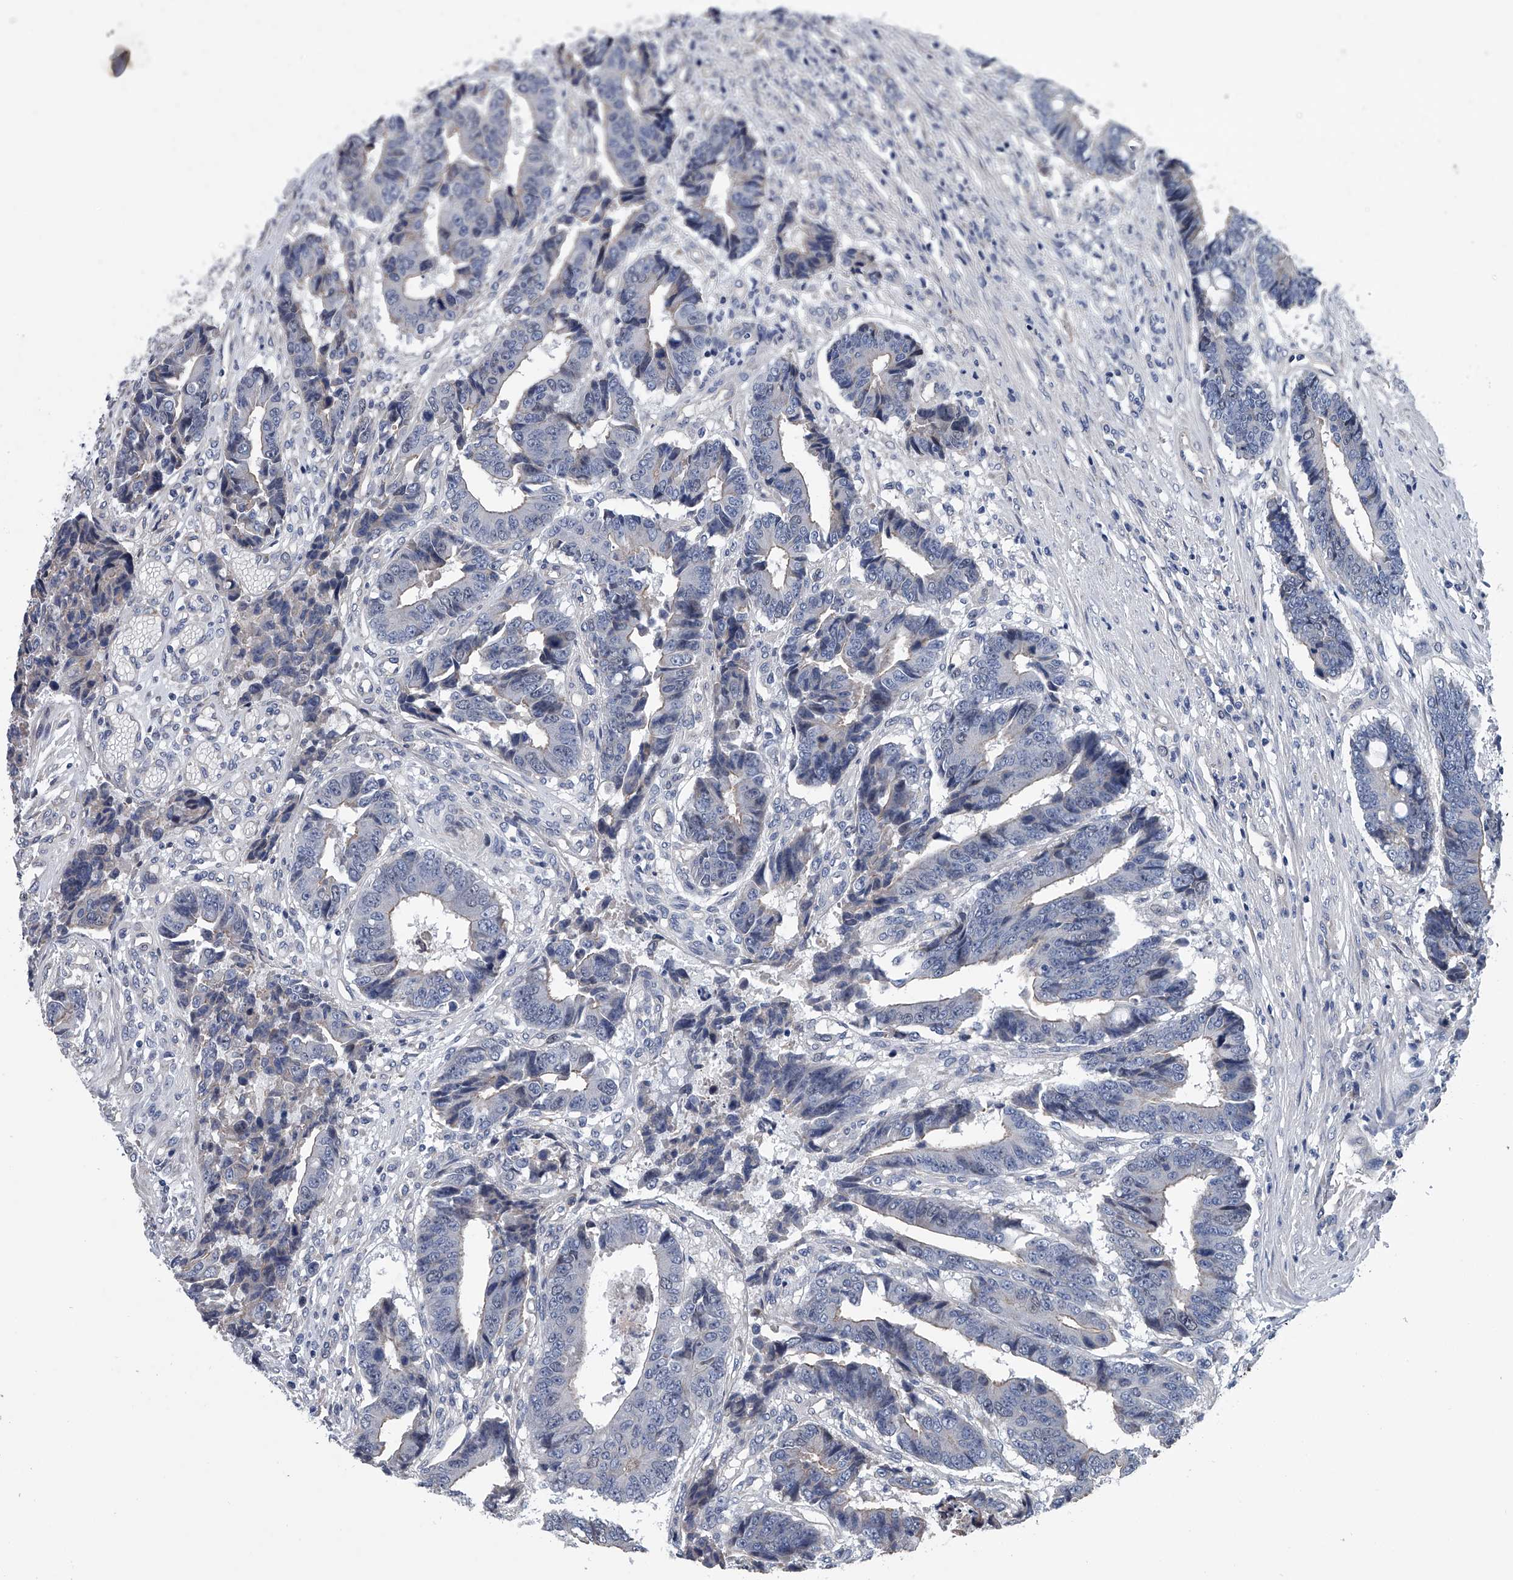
{"staining": {"intensity": "negative", "quantity": "none", "location": "none"}, "tissue": "colorectal cancer", "cell_type": "Tumor cells", "image_type": "cancer", "snomed": [{"axis": "morphology", "description": "Adenocarcinoma, NOS"}, {"axis": "topography", "description": "Rectum"}], "caption": "Photomicrograph shows no protein expression in tumor cells of colorectal adenocarcinoma tissue.", "gene": "ABCG1", "patient": {"sex": "male", "age": 84}}